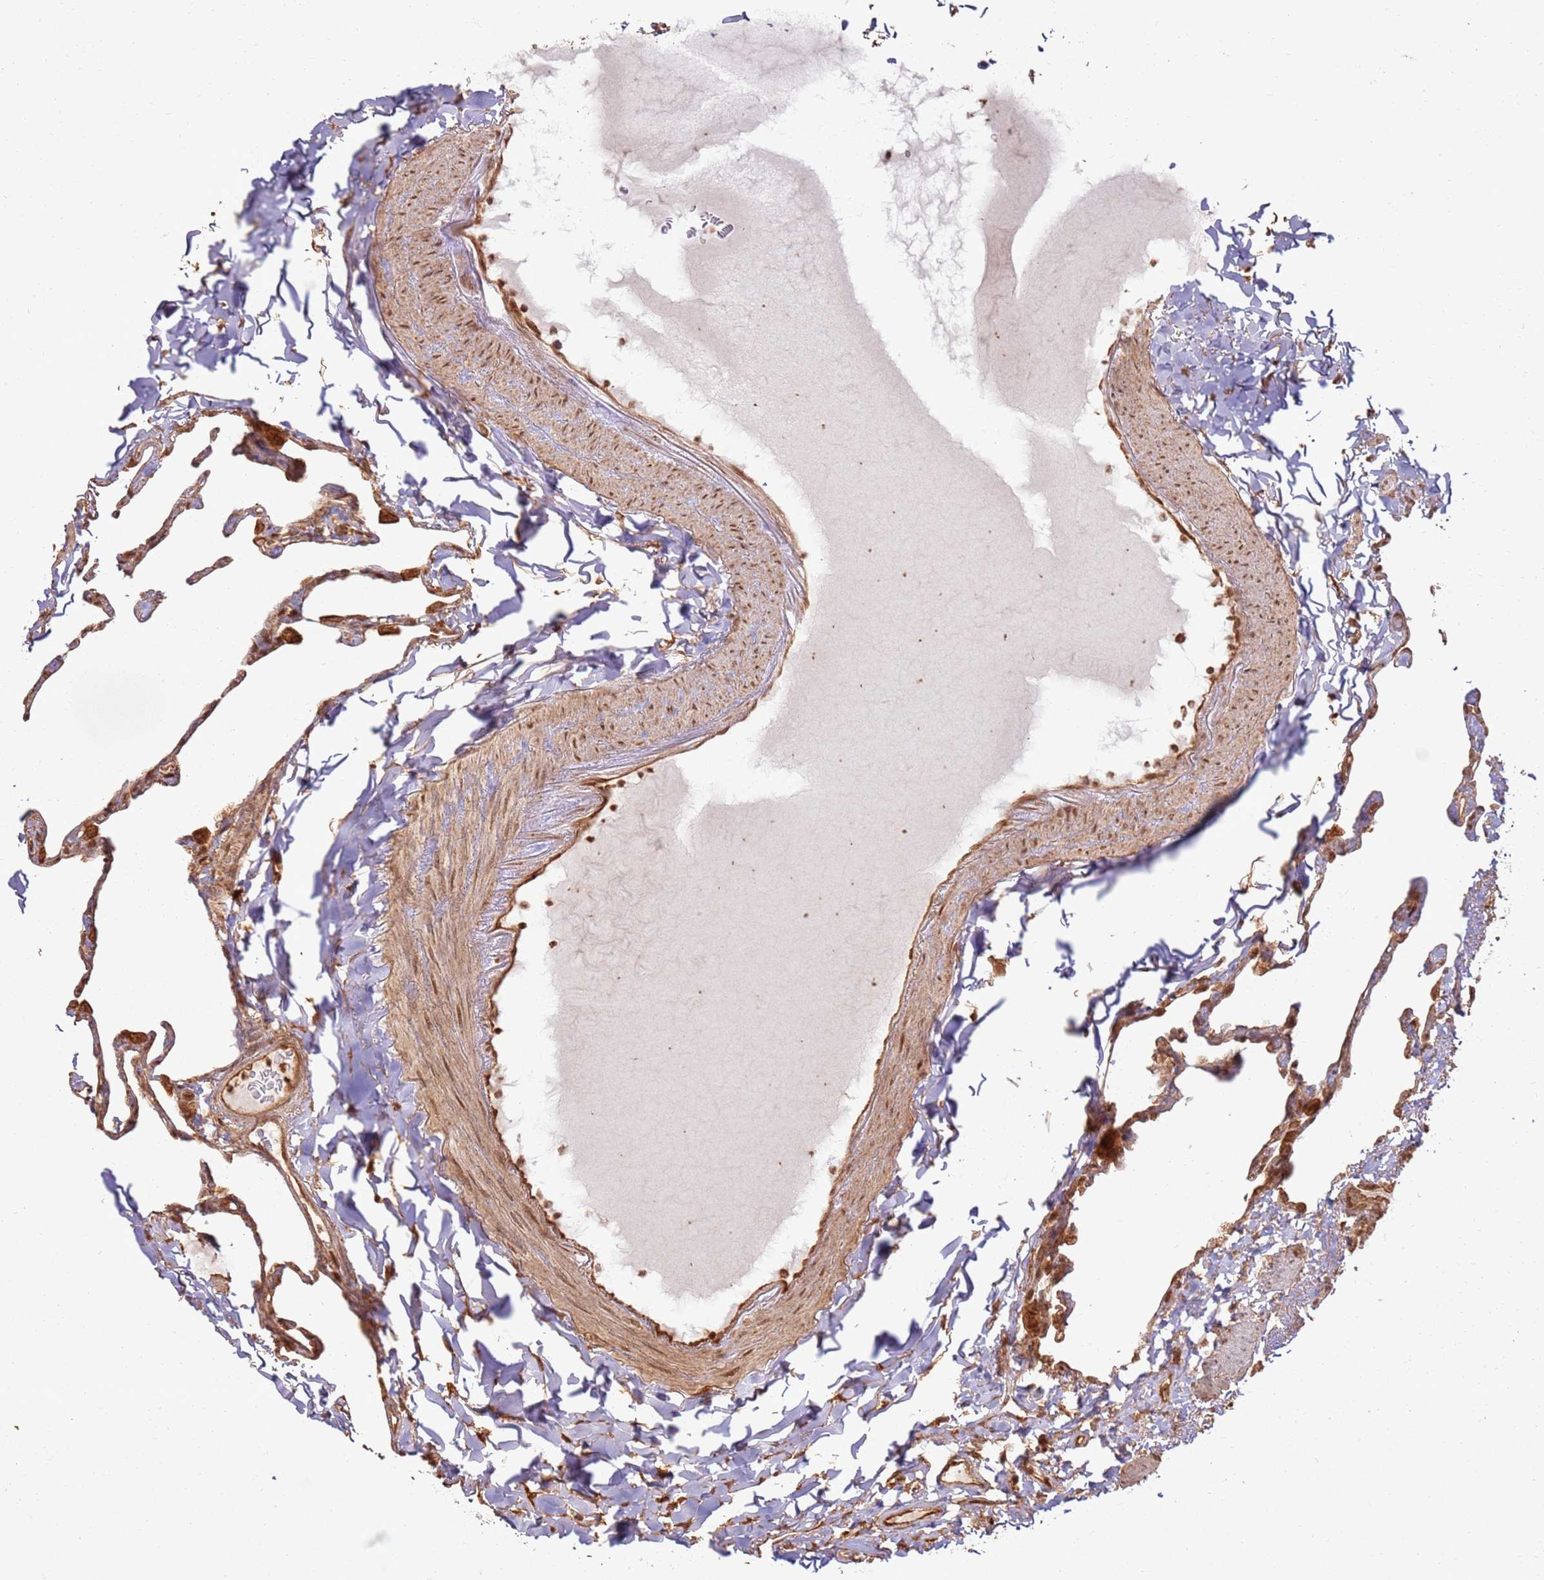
{"staining": {"intensity": "moderate", "quantity": ">75%", "location": "cytoplasmic/membranous,nuclear"}, "tissue": "lung", "cell_type": "Alveolar cells", "image_type": "normal", "snomed": [{"axis": "morphology", "description": "Normal tissue, NOS"}, {"axis": "topography", "description": "Lung"}], "caption": "Immunohistochemistry (IHC) of unremarkable lung displays medium levels of moderate cytoplasmic/membranous,nuclear positivity in about >75% of alveolar cells.", "gene": "TBC1D13", "patient": {"sex": "male", "age": 65}}